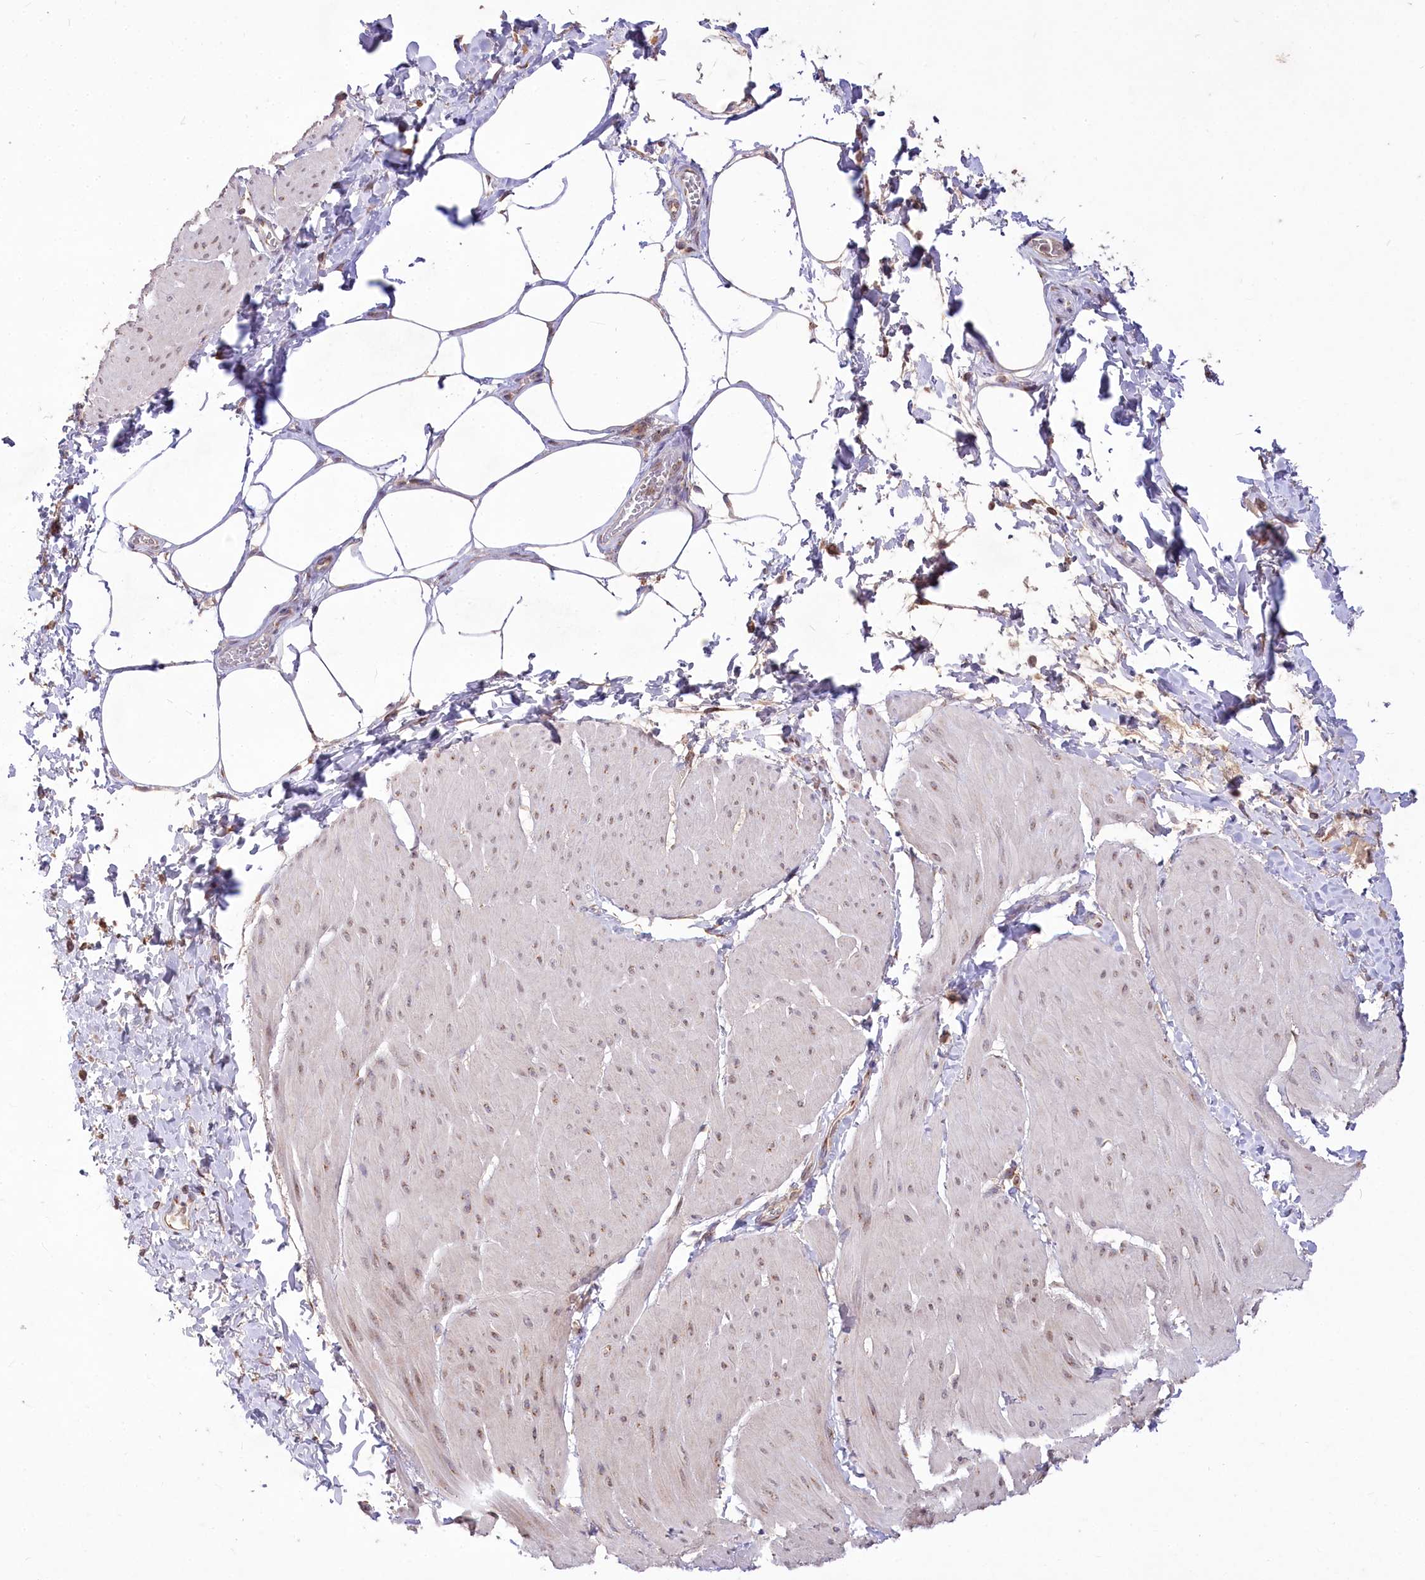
{"staining": {"intensity": "weak", "quantity": "25%-75%", "location": "nuclear"}, "tissue": "smooth muscle", "cell_type": "Smooth muscle cells", "image_type": "normal", "snomed": [{"axis": "morphology", "description": "Urothelial carcinoma, High grade"}, {"axis": "topography", "description": "Urinary bladder"}], "caption": "Protein expression by immunohistochemistry (IHC) demonstrates weak nuclear expression in approximately 25%-75% of smooth muscle cells in normal smooth muscle.", "gene": "STT3B", "patient": {"sex": "male", "age": 46}}